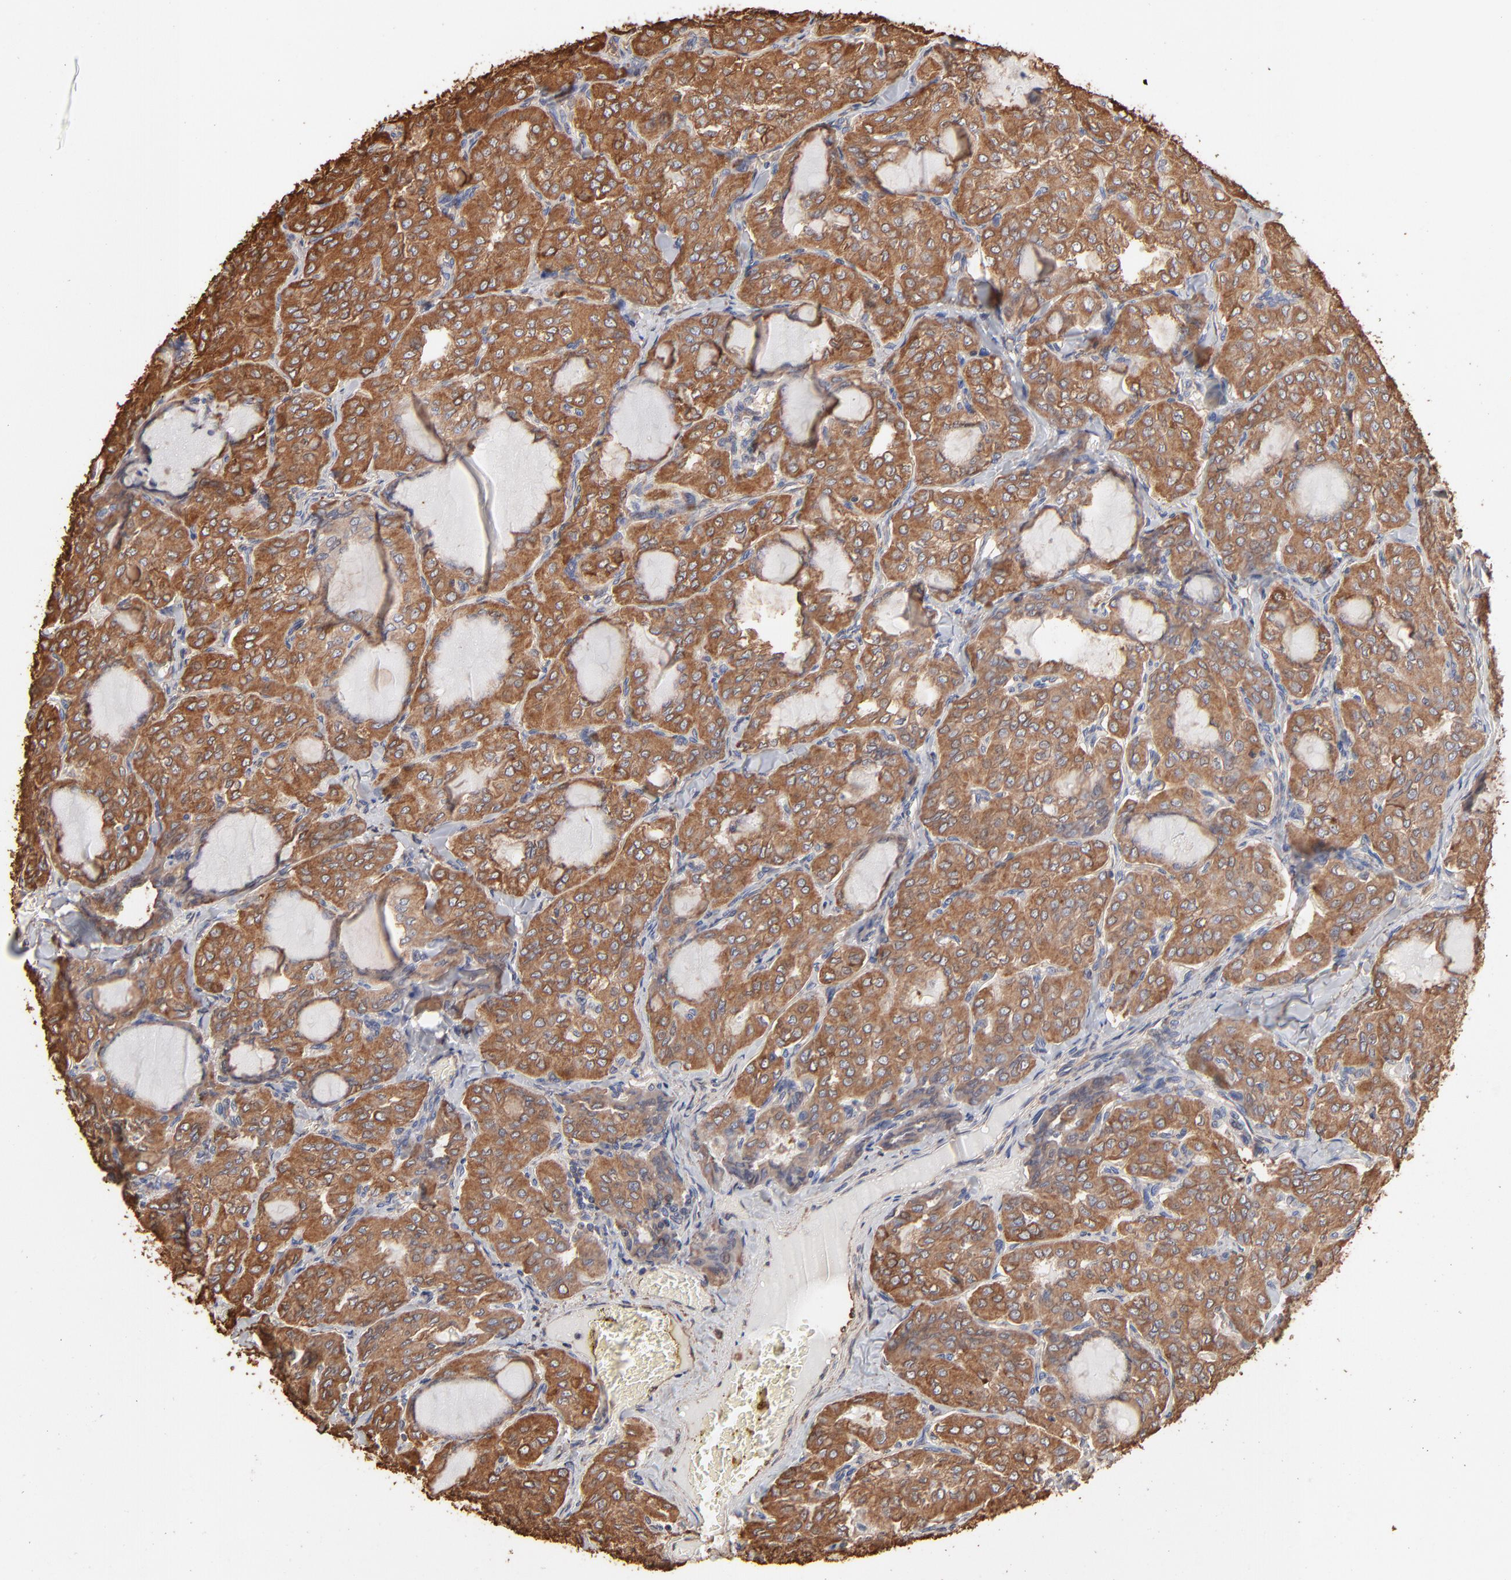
{"staining": {"intensity": "moderate", "quantity": ">75%", "location": "cytoplasmic/membranous"}, "tissue": "thyroid cancer", "cell_type": "Tumor cells", "image_type": "cancer", "snomed": [{"axis": "morphology", "description": "Papillary adenocarcinoma, NOS"}, {"axis": "topography", "description": "Thyroid gland"}], "caption": "Immunohistochemistry (IHC) staining of thyroid cancer (papillary adenocarcinoma), which displays medium levels of moderate cytoplasmic/membranous staining in about >75% of tumor cells indicating moderate cytoplasmic/membranous protein expression. The staining was performed using DAB (brown) for protein detection and nuclei were counterstained in hematoxylin (blue).", "gene": "PDIA3", "patient": {"sex": "male", "age": 20}}